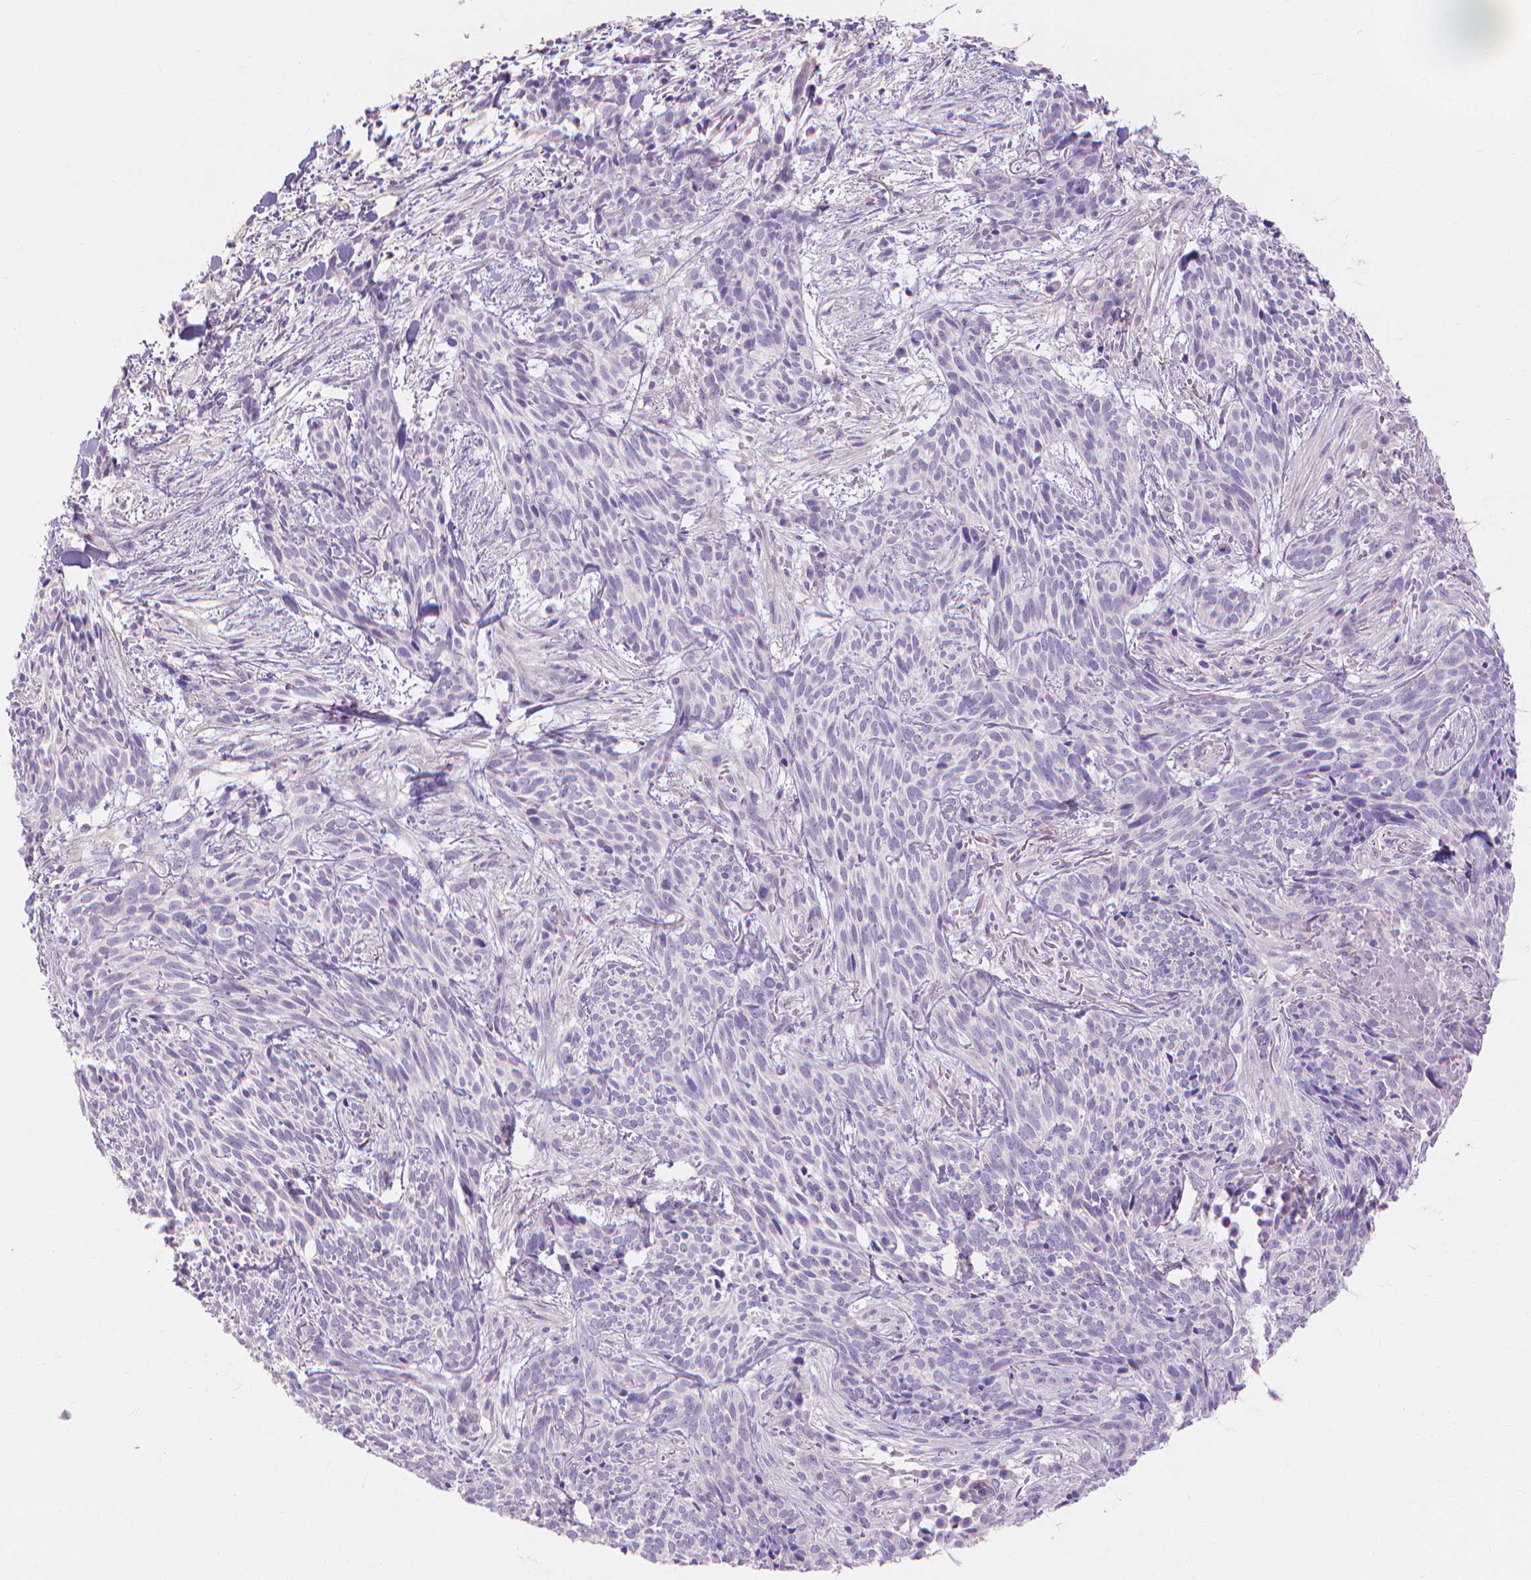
{"staining": {"intensity": "negative", "quantity": "none", "location": "none"}, "tissue": "skin cancer", "cell_type": "Tumor cells", "image_type": "cancer", "snomed": [{"axis": "morphology", "description": "Basal cell carcinoma"}, {"axis": "topography", "description": "Skin"}], "caption": "An immunohistochemistry photomicrograph of skin cancer is shown. There is no staining in tumor cells of skin cancer. (DAB IHC with hematoxylin counter stain).", "gene": "MBLAC1", "patient": {"sex": "male", "age": 71}}